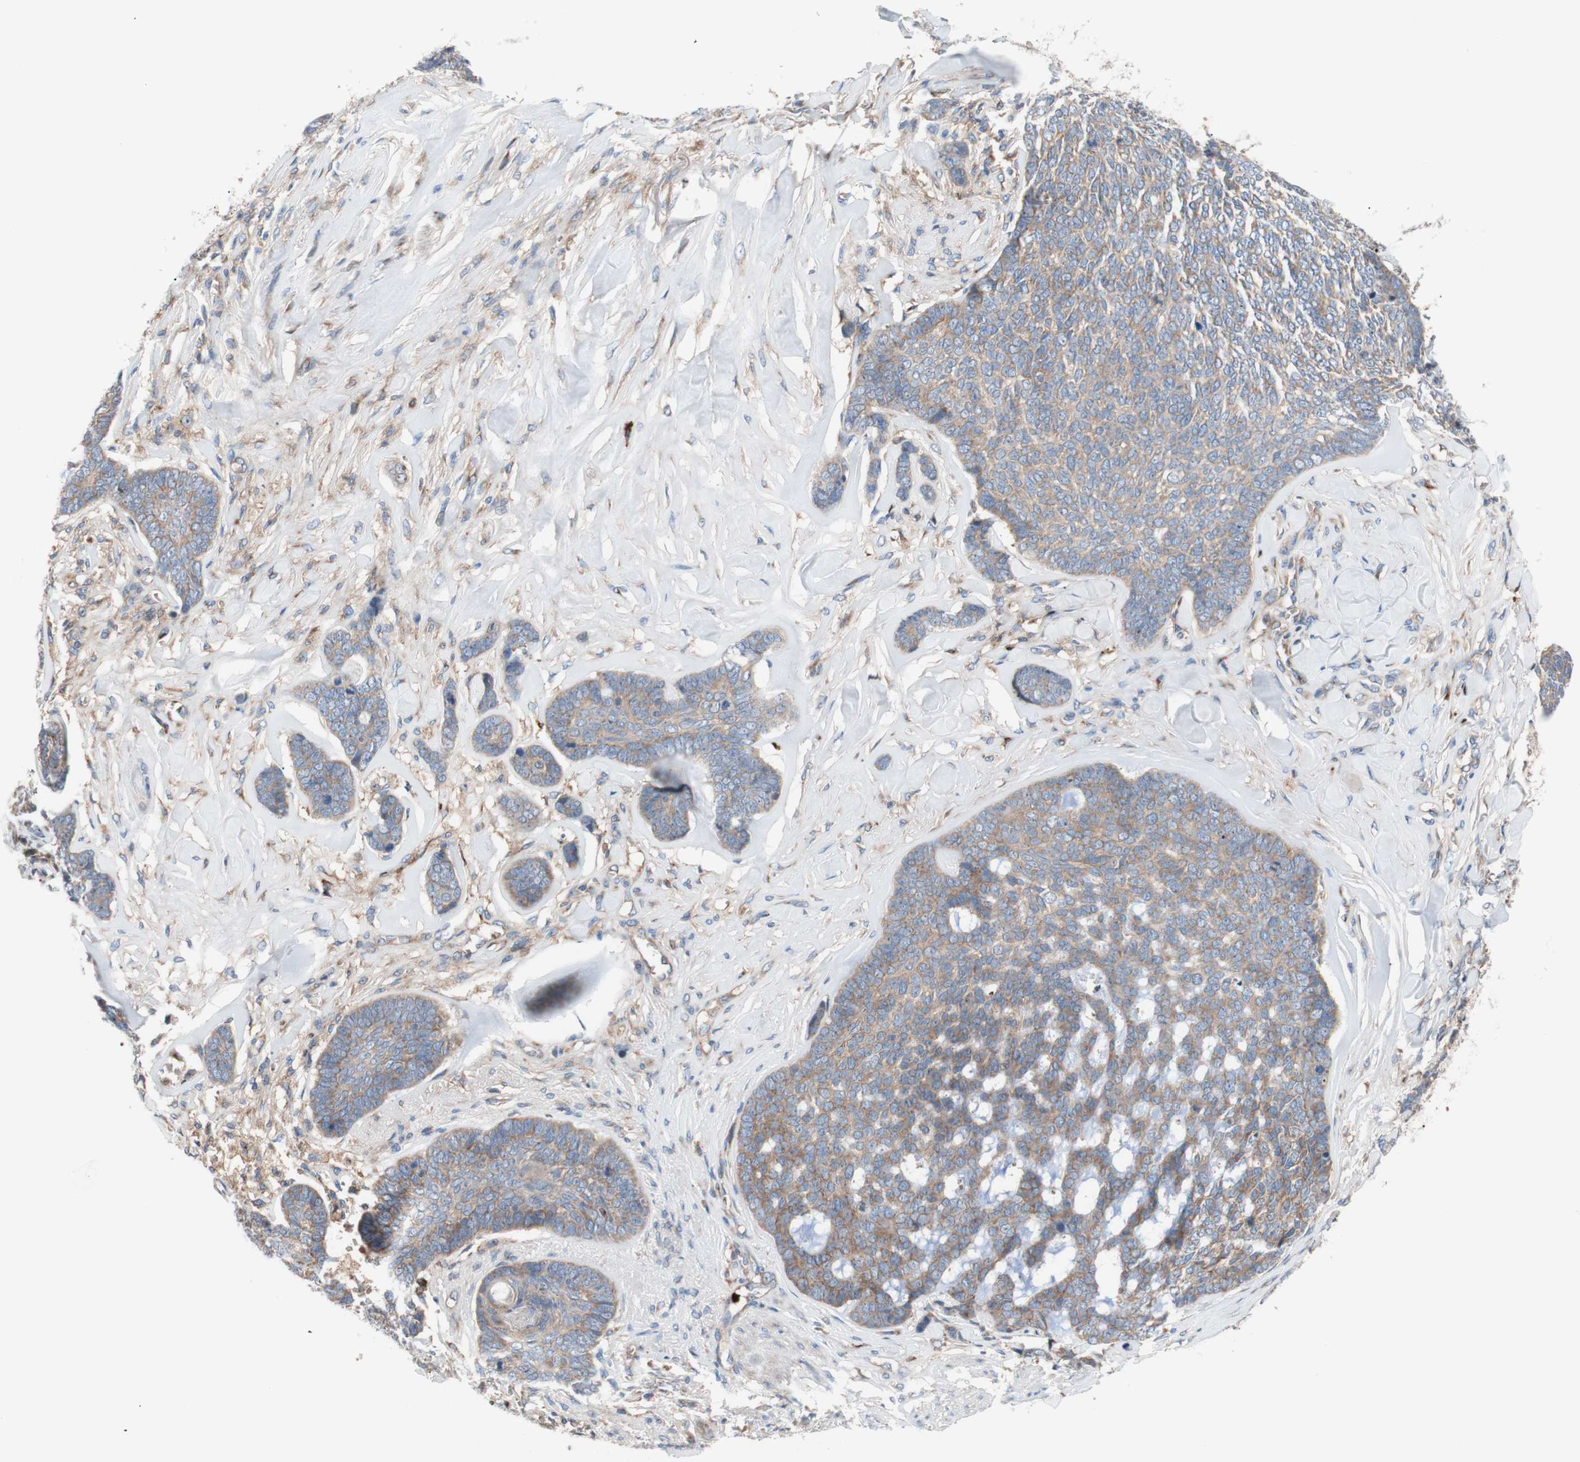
{"staining": {"intensity": "moderate", "quantity": ">75%", "location": "cytoplasmic/membranous"}, "tissue": "skin cancer", "cell_type": "Tumor cells", "image_type": "cancer", "snomed": [{"axis": "morphology", "description": "Basal cell carcinoma"}, {"axis": "topography", "description": "Skin"}], "caption": "Immunohistochemical staining of human skin cancer exhibits medium levels of moderate cytoplasmic/membranous staining in about >75% of tumor cells. Immunohistochemistry stains the protein of interest in brown and the nuclei are stained blue.", "gene": "USP9X", "patient": {"sex": "male", "age": 84}}